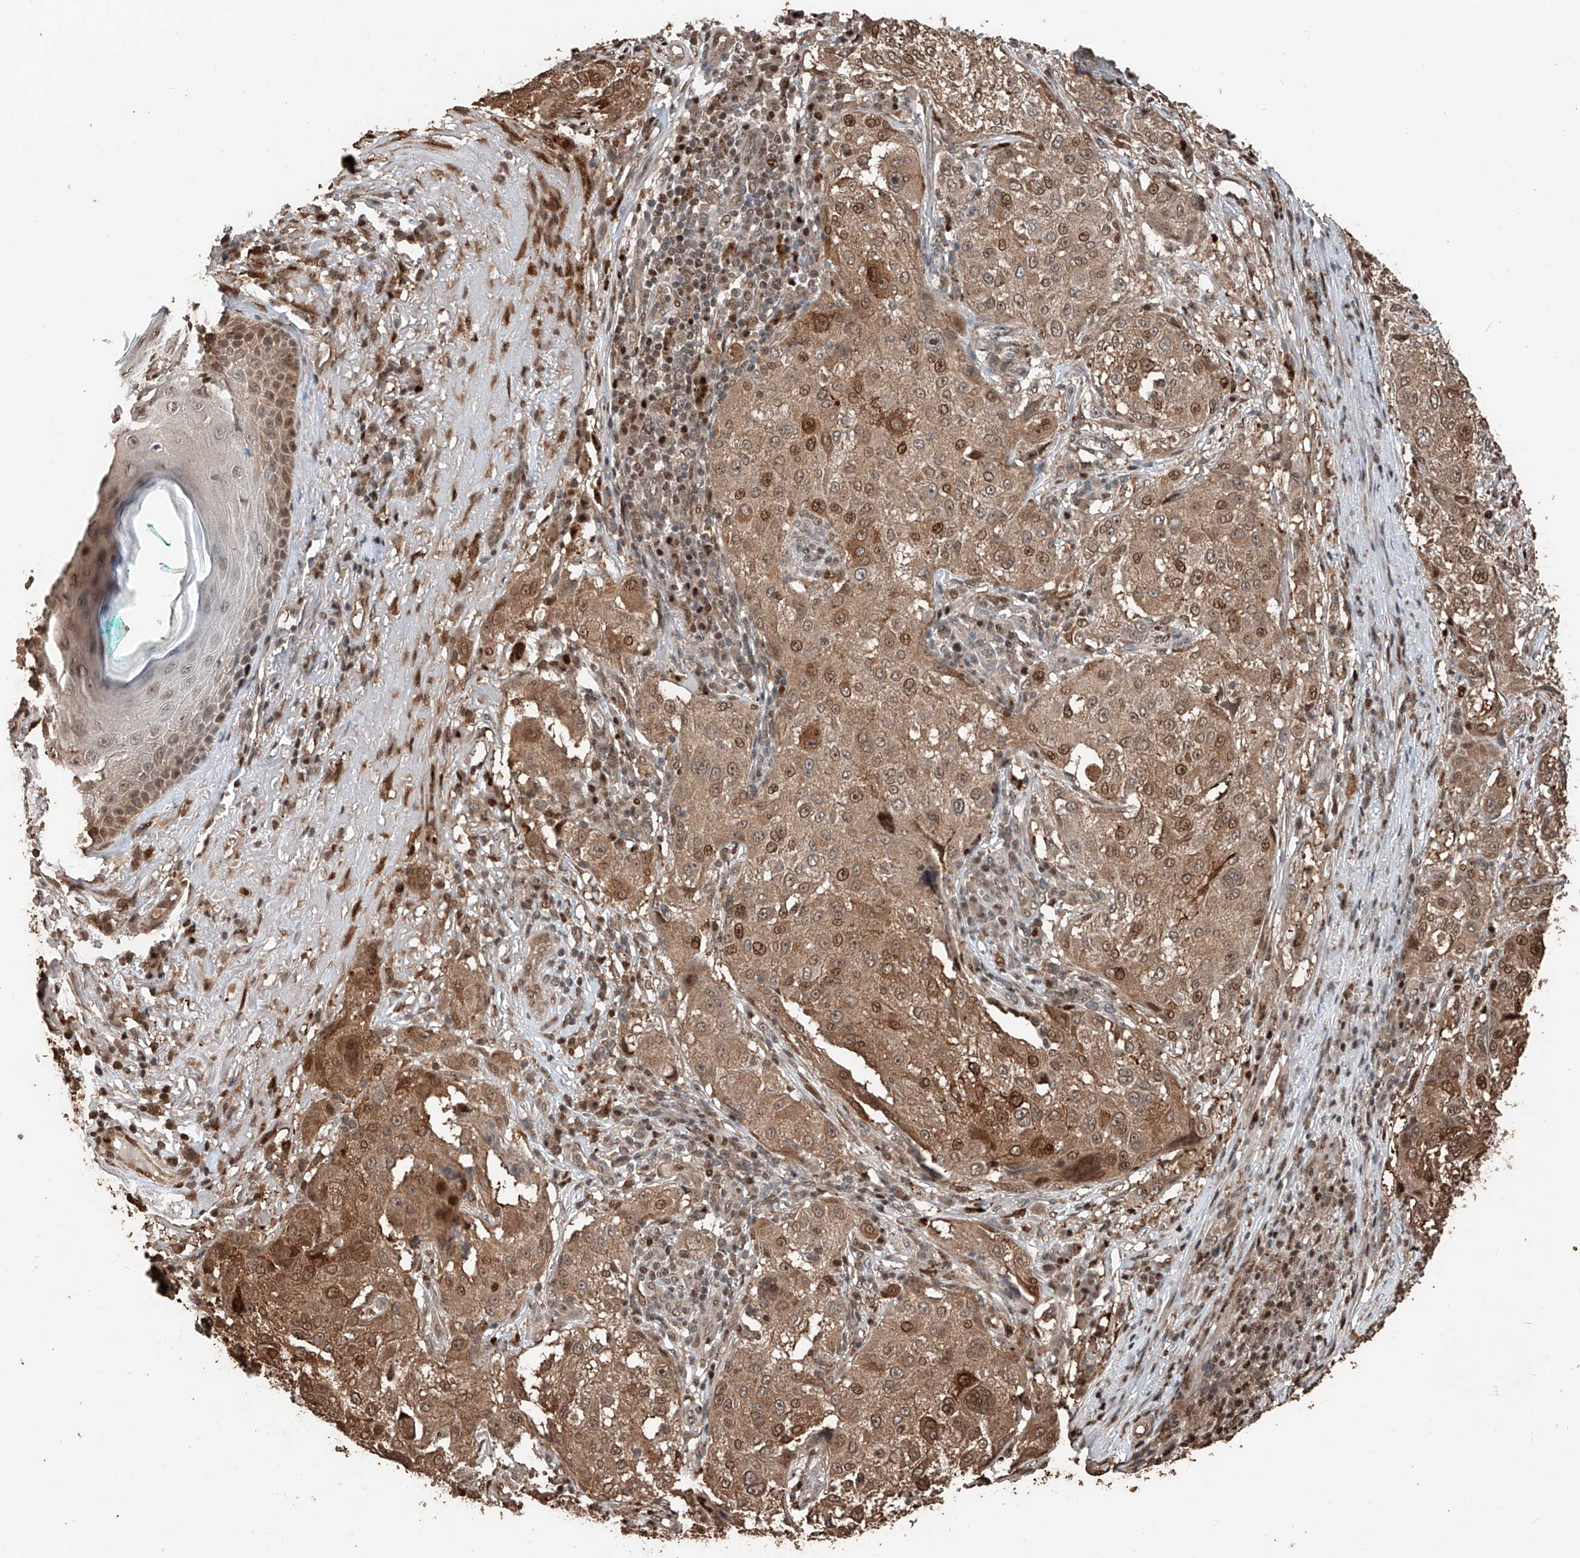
{"staining": {"intensity": "moderate", "quantity": ">75%", "location": "cytoplasmic/membranous,nuclear"}, "tissue": "melanoma", "cell_type": "Tumor cells", "image_type": "cancer", "snomed": [{"axis": "morphology", "description": "Necrosis, NOS"}, {"axis": "morphology", "description": "Malignant melanoma, NOS"}, {"axis": "topography", "description": "Skin"}], "caption": "High-power microscopy captured an immunohistochemistry (IHC) micrograph of malignant melanoma, revealing moderate cytoplasmic/membranous and nuclear expression in approximately >75% of tumor cells.", "gene": "RMND1", "patient": {"sex": "female", "age": 87}}